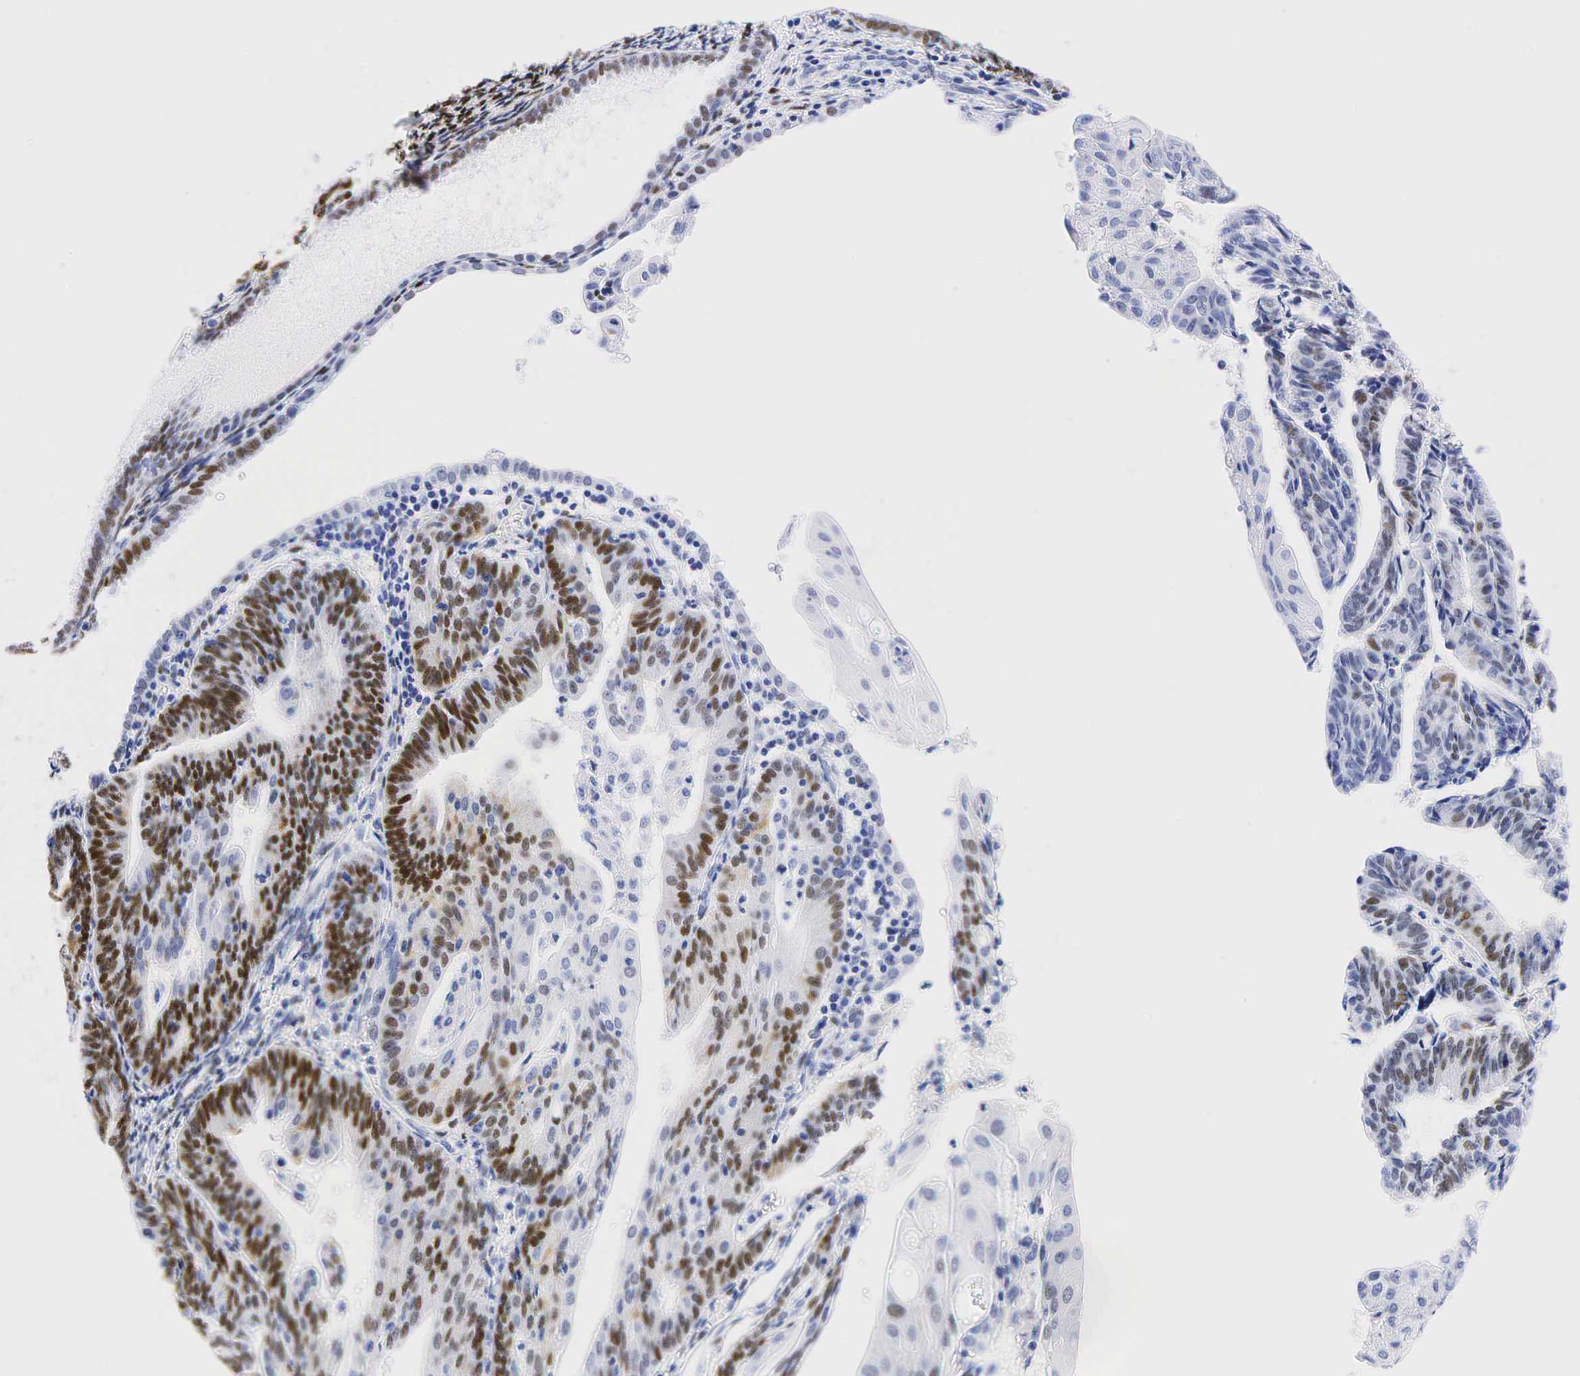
{"staining": {"intensity": "strong", "quantity": "25%-75%", "location": "nuclear"}, "tissue": "endometrial cancer", "cell_type": "Tumor cells", "image_type": "cancer", "snomed": [{"axis": "morphology", "description": "Adenocarcinoma, NOS"}, {"axis": "topography", "description": "Endometrium"}], "caption": "A brown stain labels strong nuclear expression of a protein in human adenocarcinoma (endometrial) tumor cells. Immunohistochemistry stains the protein of interest in brown and the nuclei are stained blue.", "gene": "ESR1", "patient": {"sex": "female", "age": 56}}